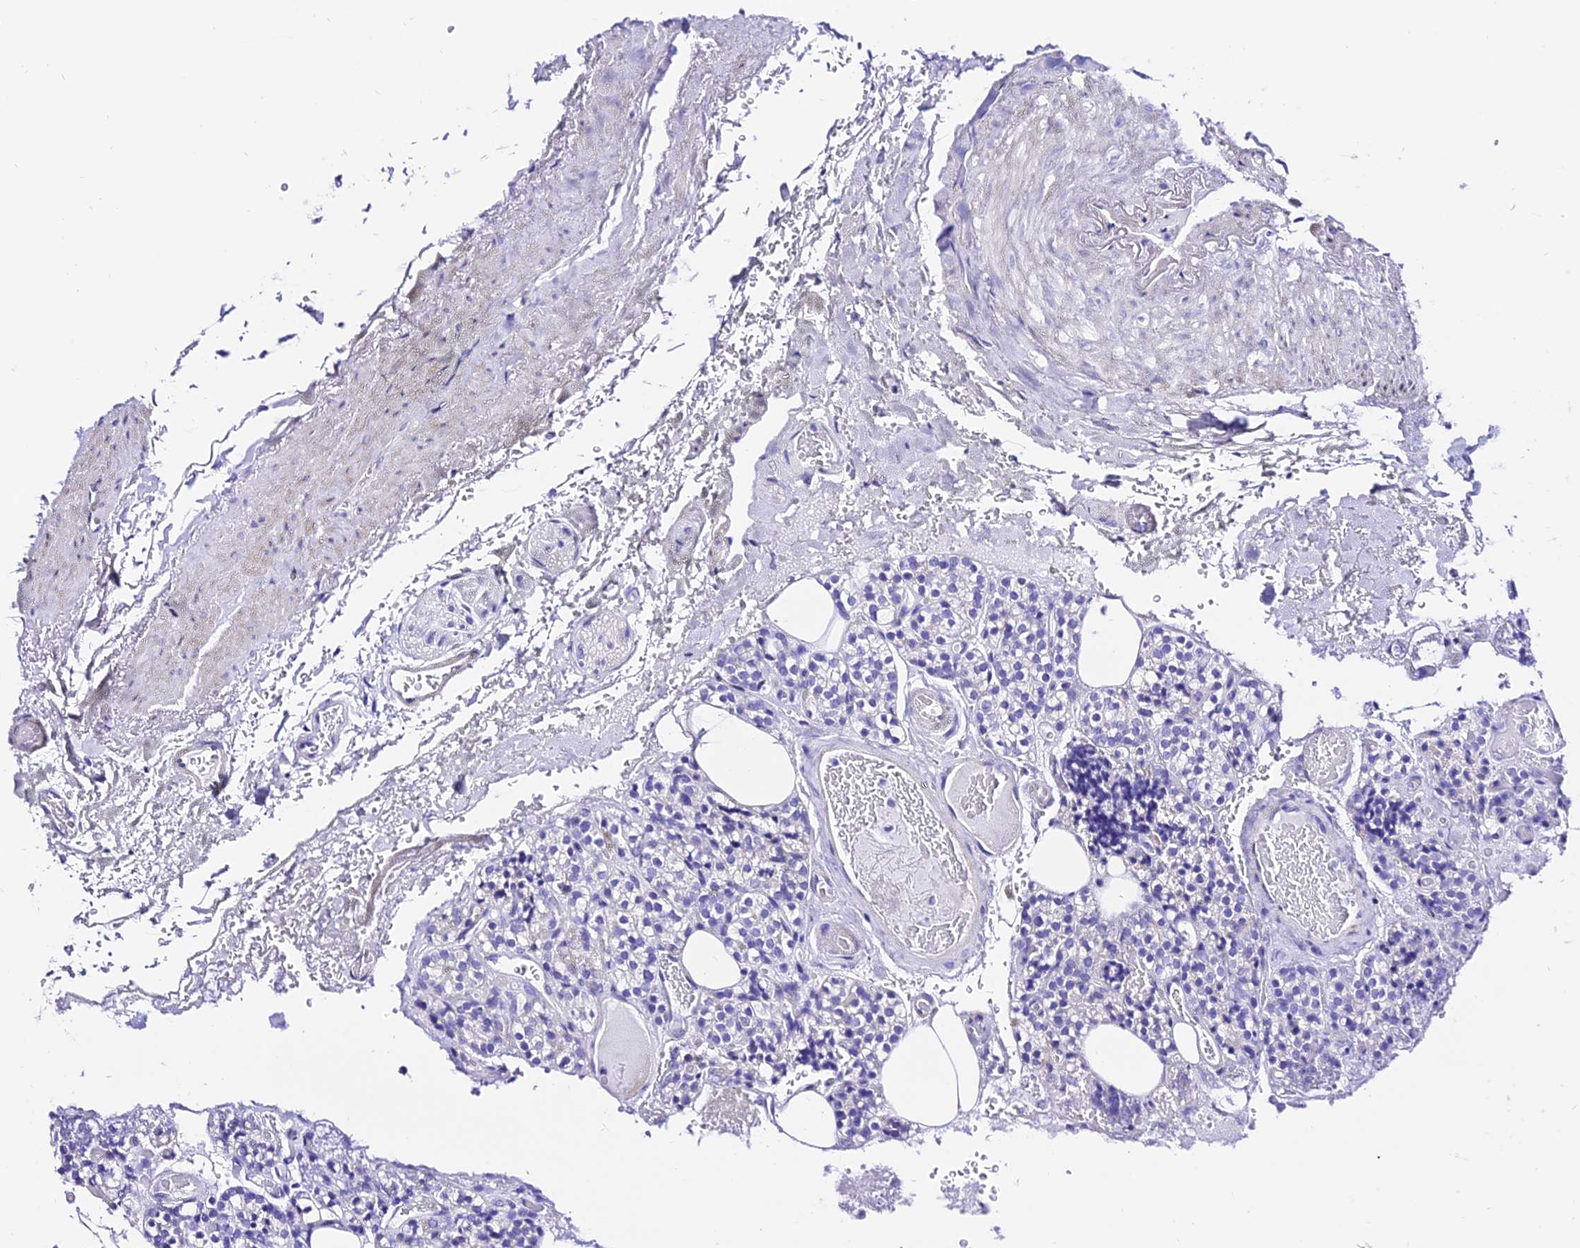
{"staining": {"intensity": "negative", "quantity": "none", "location": "none"}, "tissue": "parathyroid gland", "cell_type": "Glandular cells", "image_type": "normal", "snomed": [{"axis": "morphology", "description": "Normal tissue, NOS"}, {"axis": "topography", "description": "Parathyroid gland"}], "caption": "Human parathyroid gland stained for a protein using immunohistochemistry exhibits no positivity in glandular cells.", "gene": "TRMT44", "patient": {"sex": "male", "age": 87}}